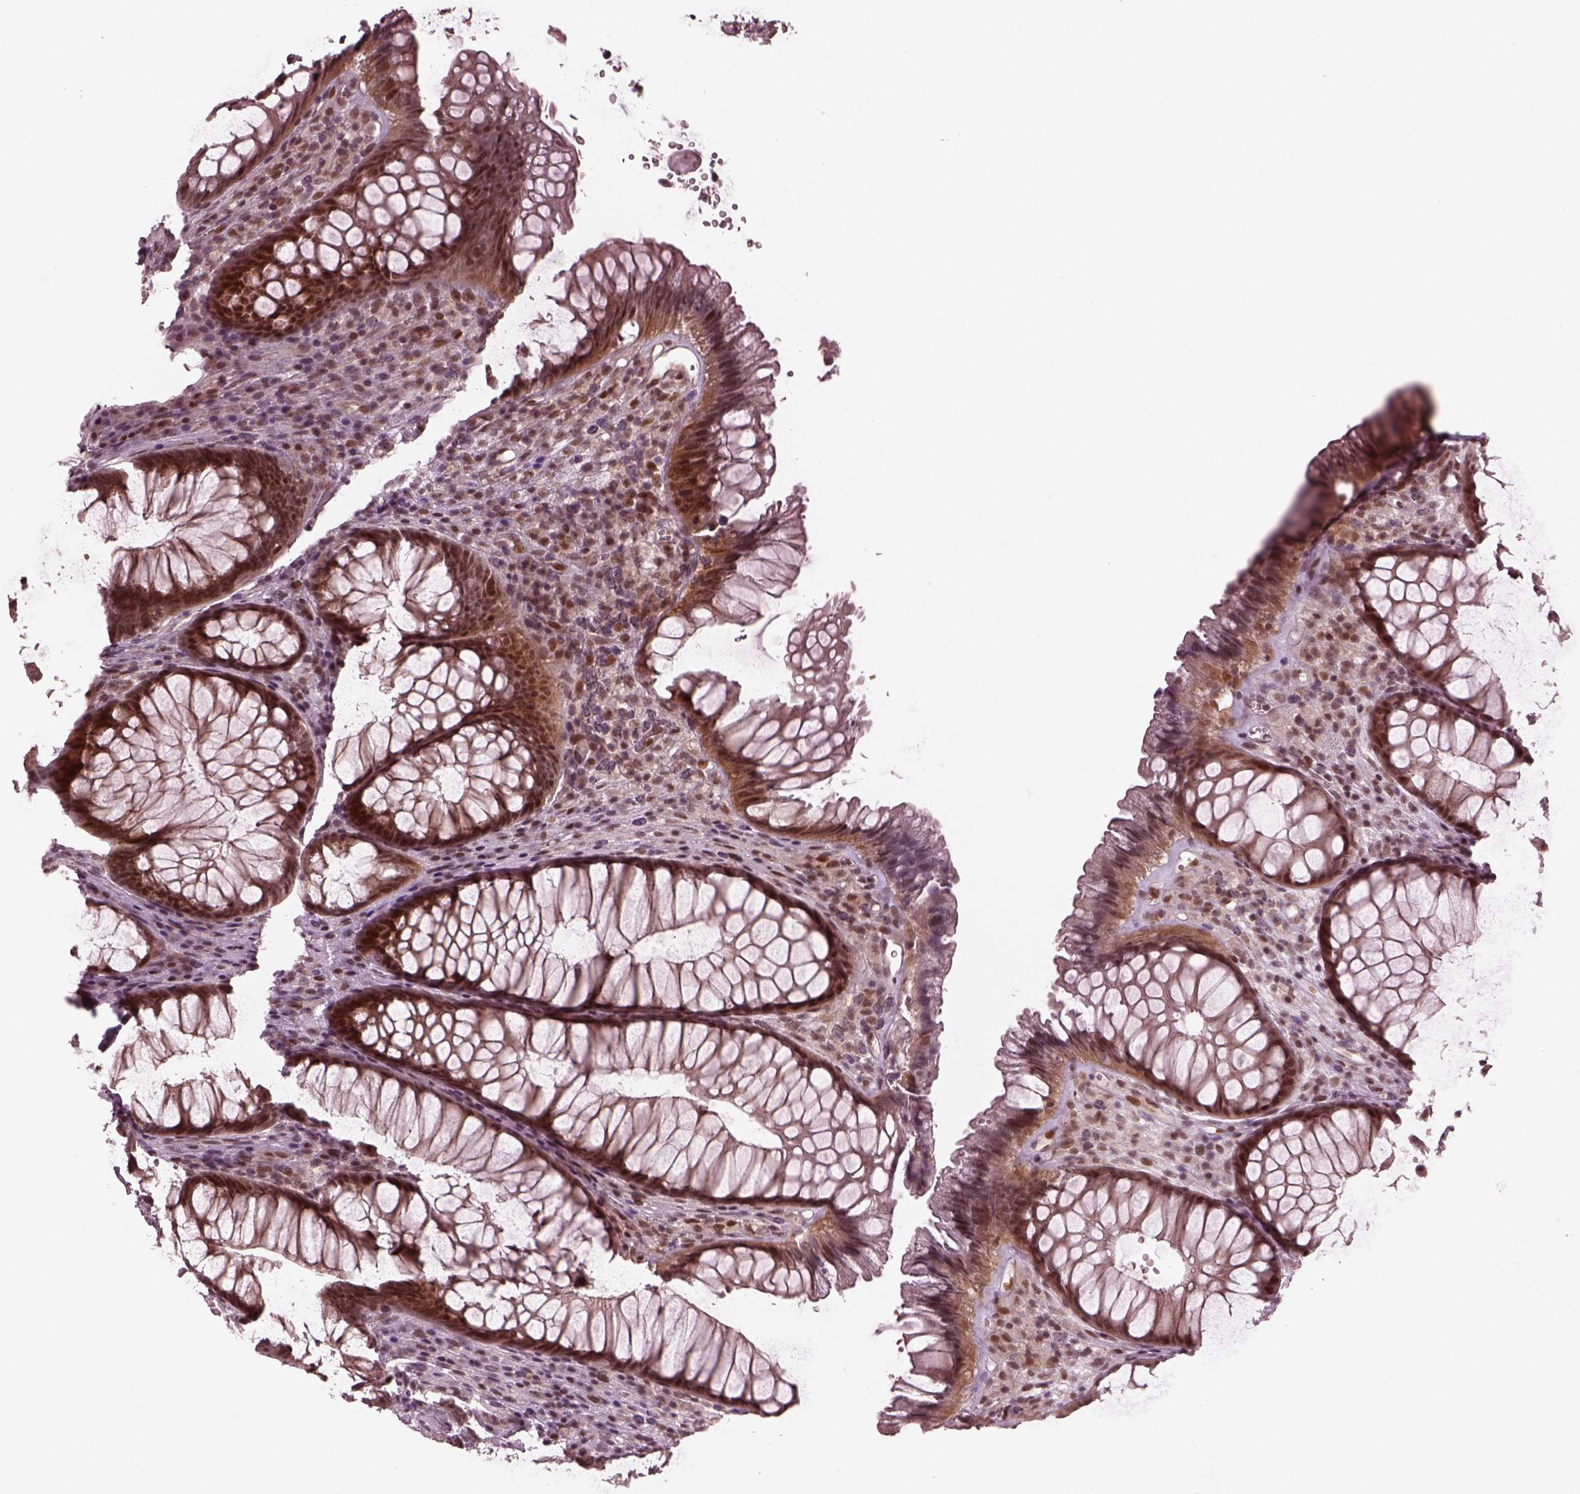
{"staining": {"intensity": "moderate", "quantity": ">75%", "location": "cytoplasmic/membranous,nuclear"}, "tissue": "rectum", "cell_type": "Glandular cells", "image_type": "normal", "snomed": [{"axis": "morphology", "description": "Normal tissue, NOS"}, {"axis": "topography", "description": "Smooth muscle"}, {"axis": "topography", "description": "Rectum"}], "caption": "IHC histopathology image of benign rectum stained for a protein (brown), which exhibits medium levels of moderate cytoplasmic/membranous,nuclear staining in about >75% of glandular cells.", "gene": "TRIB3", "patient": {"sex": "male", "age": 53}}